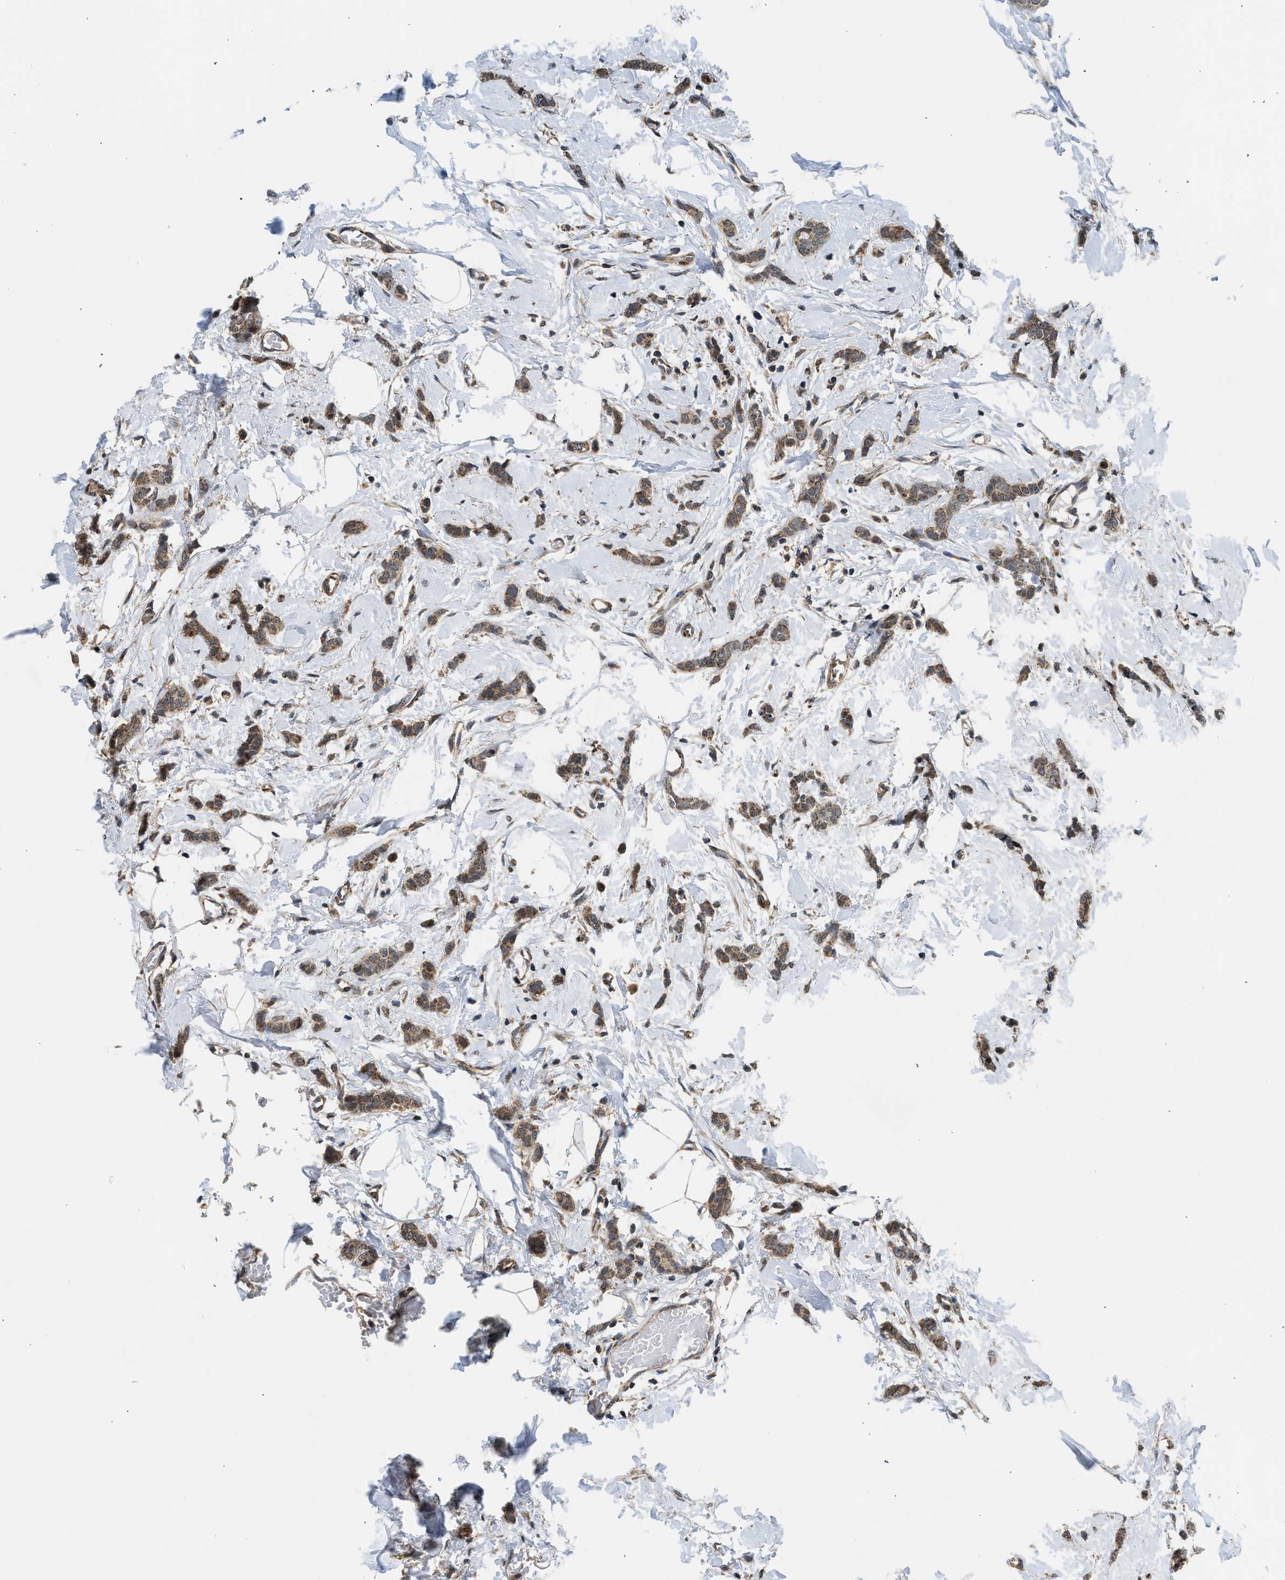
{"staining": {"intensity": "moderate", "quantity": ">75%", "location": "cytoplasmic/membranous"}, "tissue": "breast cancer", "cell_type": "Tumor cells", "image_type": "cancer", "snomed": [{"axis": "morphology", "description": "Lobular carcinoma"}, {"axis": "topography", "description": "Skin"}, {"axis": "topography", "description": "Breast"}], "caption": "A brown stain highlights moderate cytoplasmic/membranous positivity of a protein in human breast lobular carcinoma tumor cells.", "gene": "POLG2", "patient": {"sex": "female", "age": 46}}